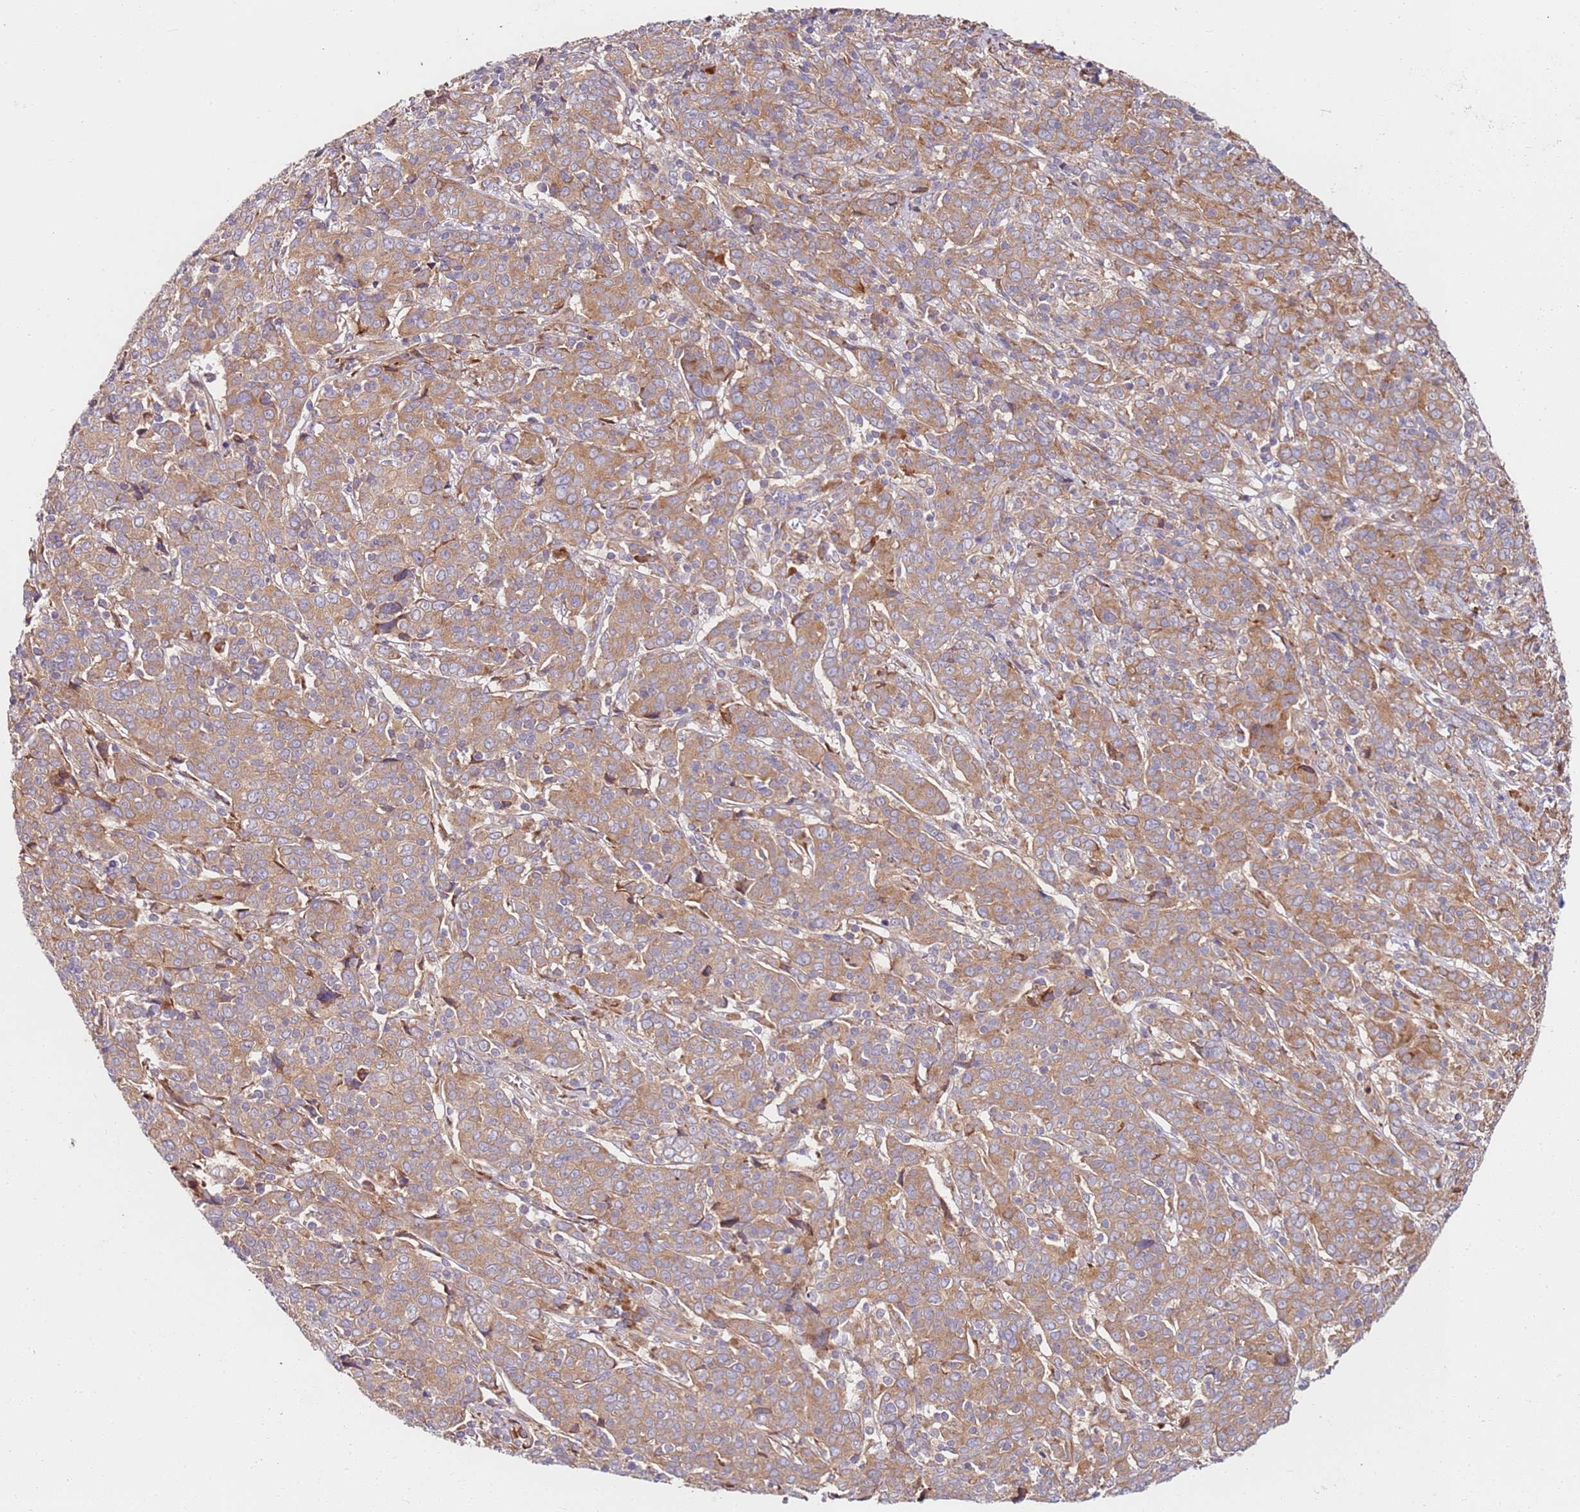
{"staining": {"intensity": "moderate", "quantity": ">75%", "location": "cytoplasmic/membranous"}, "tissue": "cervical cancer", "cell_type": "Tumor cells", "image_type": "cancer", "snomed": [{"axis": "morphology", "description": "Squamous cell carcinoma, NOS"}, {"axis": "topography", "description": "Cervix"}], "caption": "Tumor cells show medium levels of moderate cytoplasmic/membranous staining in approximately >75% of cells in human cervical cancer.", "gene": "RPS3A", "patient": {"sex": "female", "age": 67}}